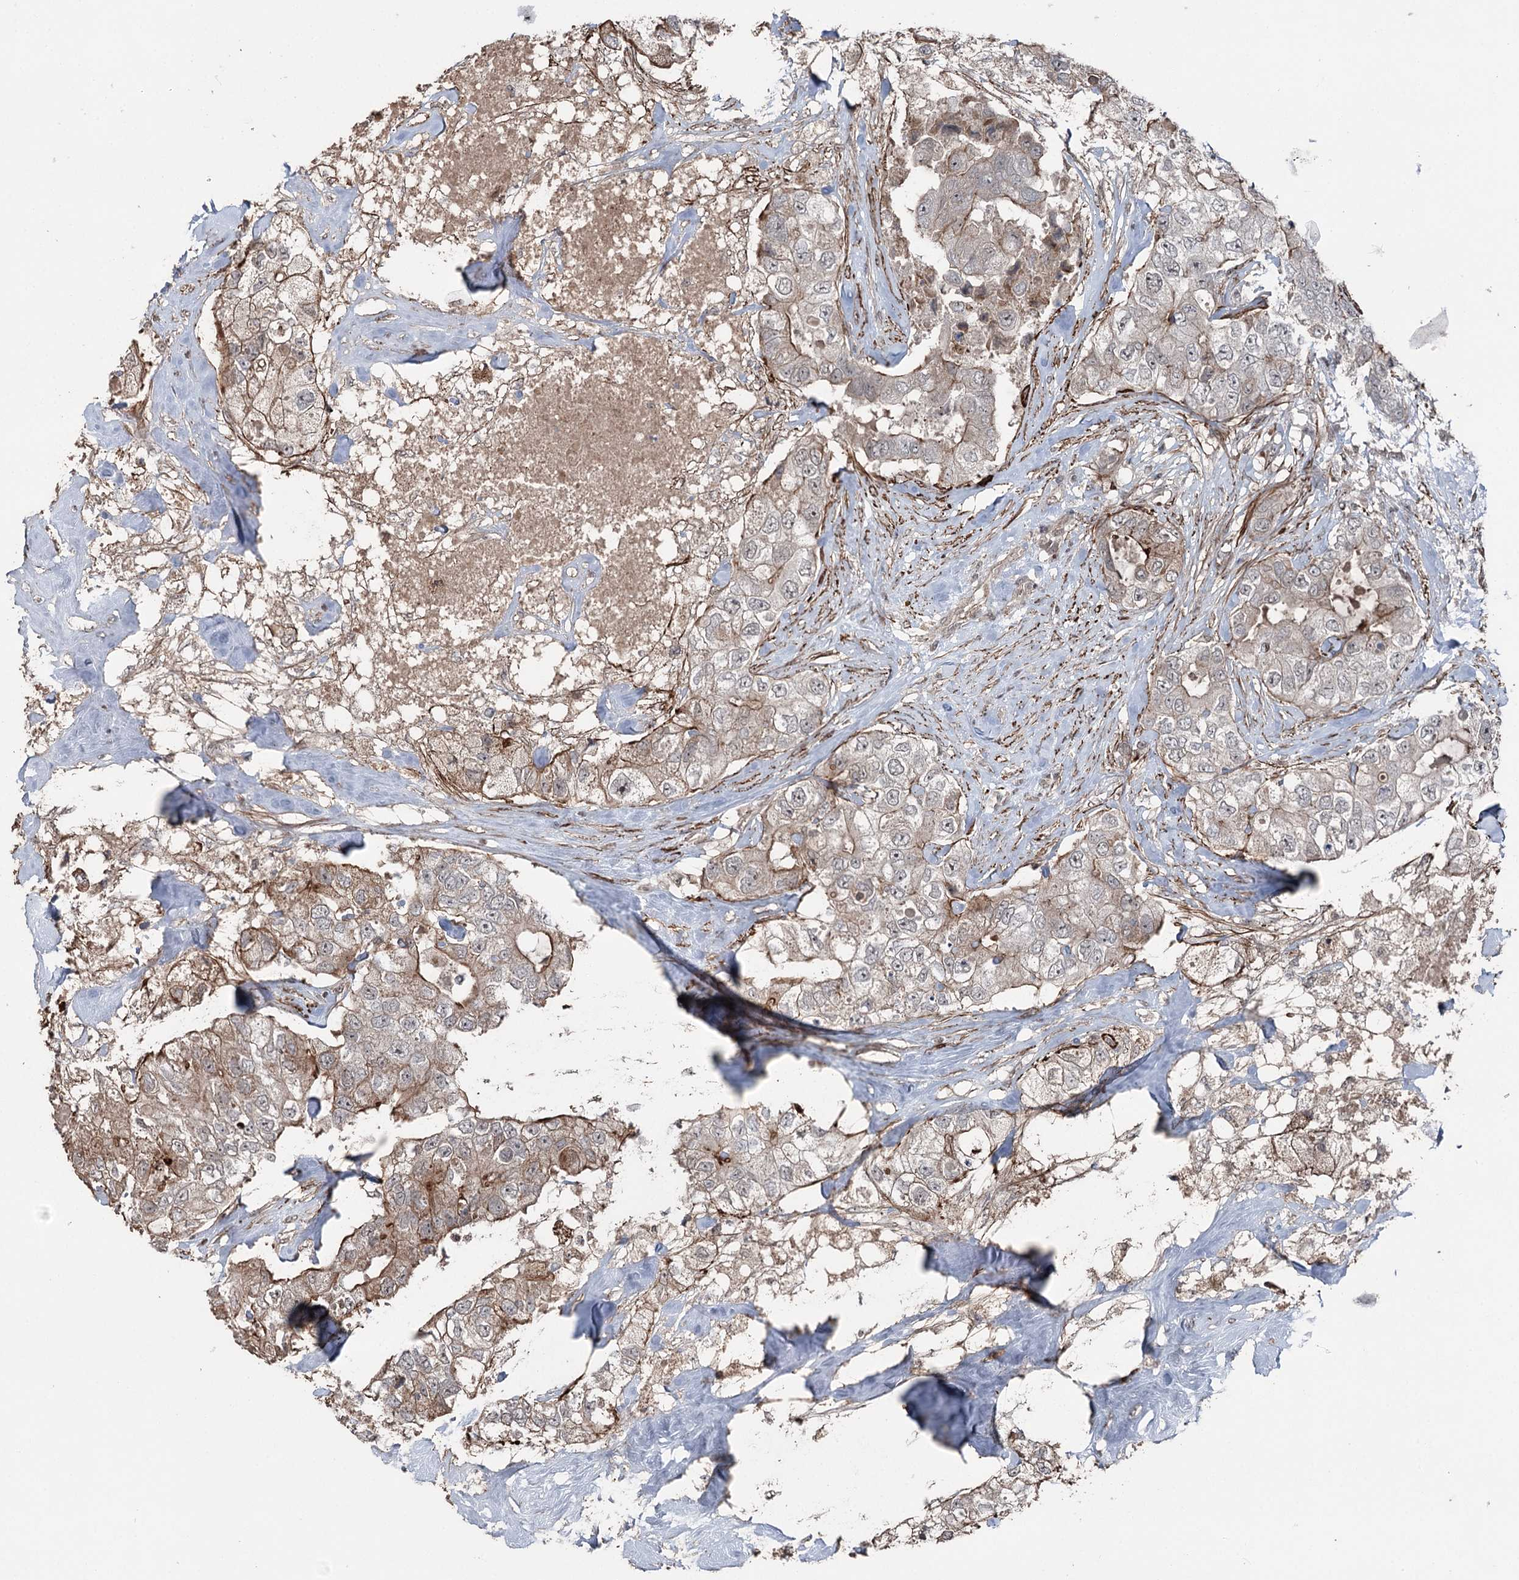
{"staining": {"intensity": "moderate", "quantity": "<25%", "location": "cytoplasmic/membranous"}, "tissue": "breast cancer", "cell_type": "Tumor cells", "image_type": "cancer", "snomed": [{"axis": "morphology", "description": "Duct carcinoma"}, {"axis": "topography", "description": "Breast"}], "caption": "Tumor cells exhibit low levels of moderate cytoplasmic/membranous expression in approximately <25% of cells in breast cancer (intraductal carcinoma).", "gene": "CCDC82", "patient": {"sex": "female", "age": 62}}